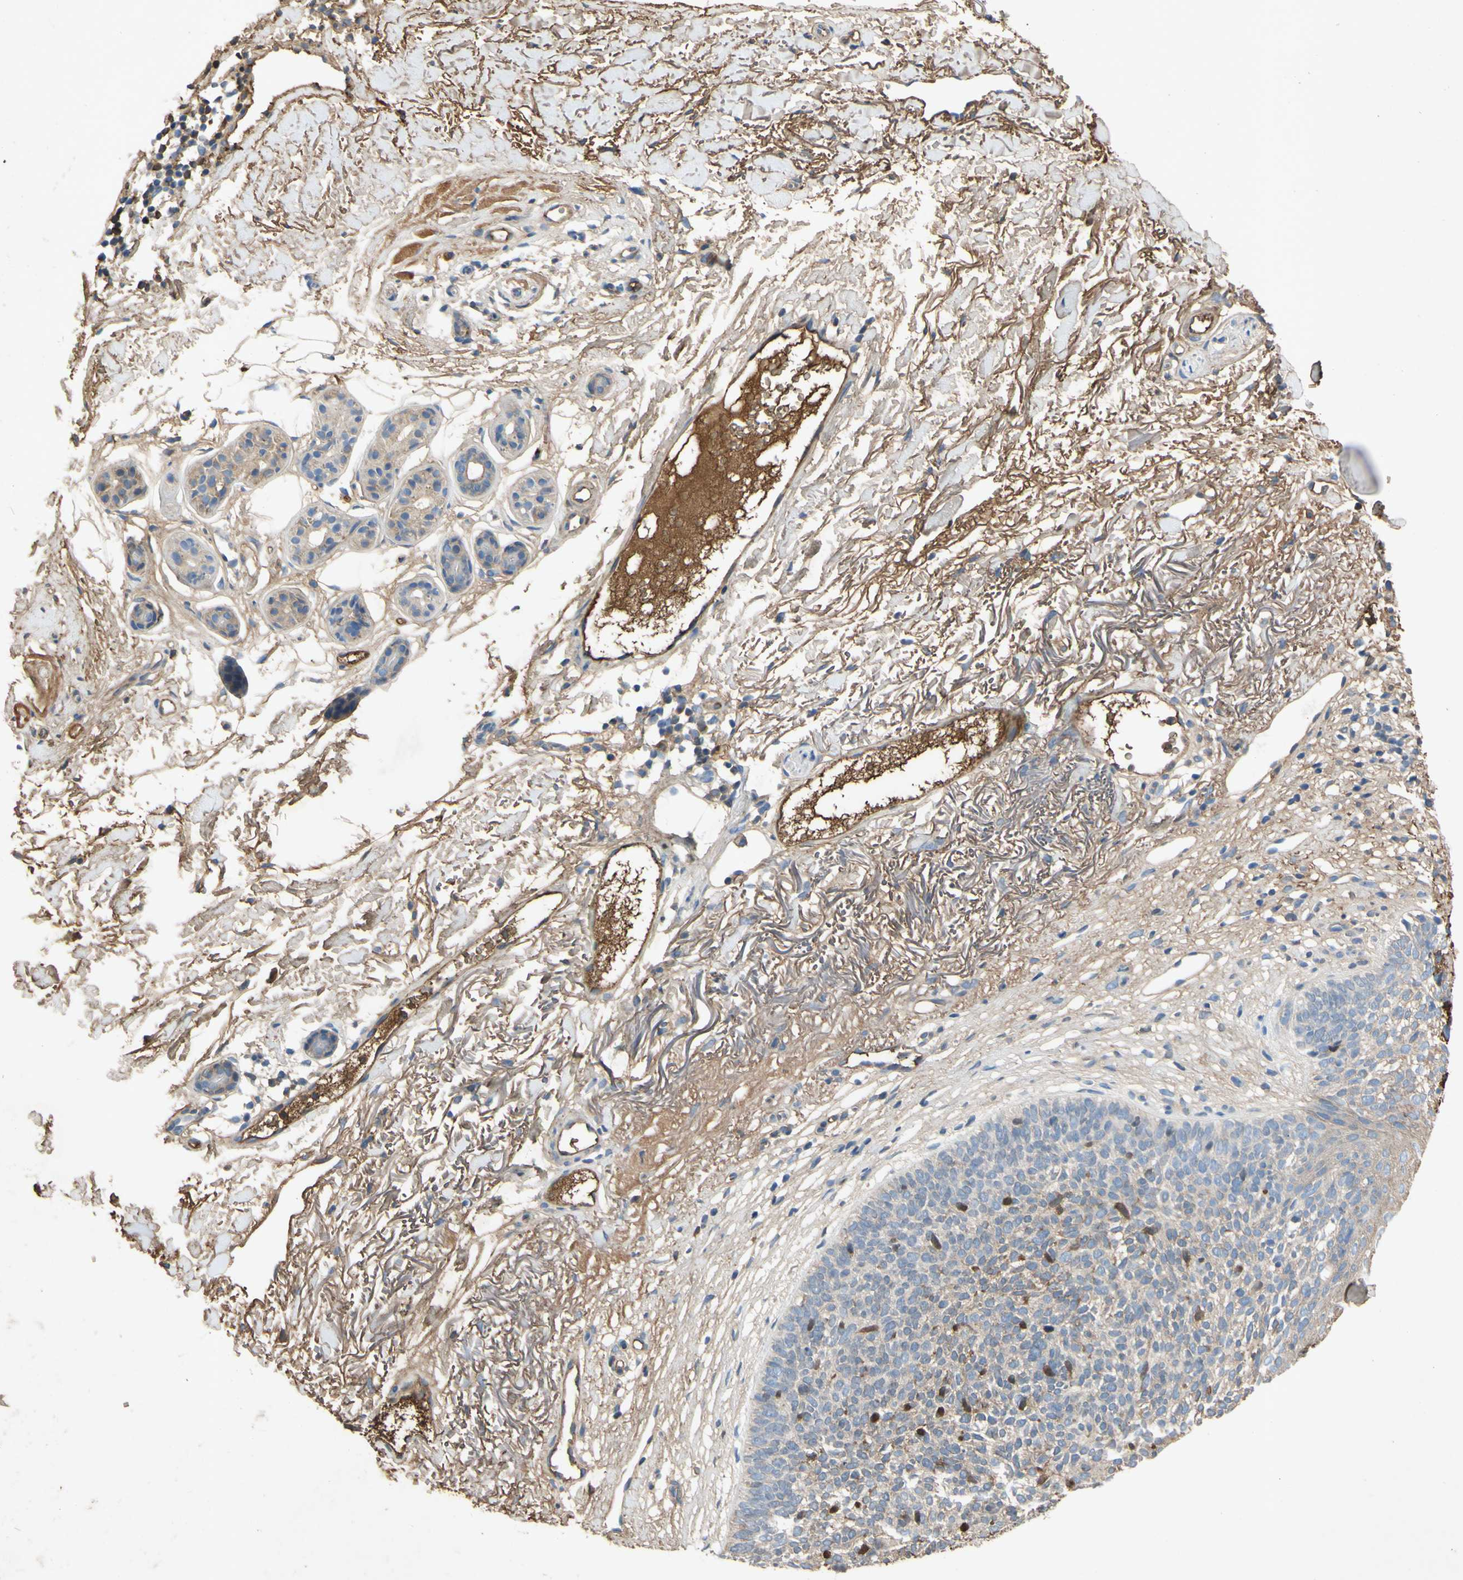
{"staining": {"intensity": "weak", "quantity": ">75%", "location": "cytoplasmic/membranous,nuclear"}, "tissue": "skin cancer", "cell_type": "Tumor cells", "image_type": "cancer", "snomed": [{"axis": "morphology", "description": "Basal cell carcinoma"}, {"axis": "topography", "description": "Skin"}], "caption": "This is an image of IHC staining of skin cancer (basal cell carcinoma), which shows weak positivity in the cytoplasmic/membranous and nuclear of tumor cells.", "gene": "TIMP2", "patient": {"sex": "female", "age": 70}}